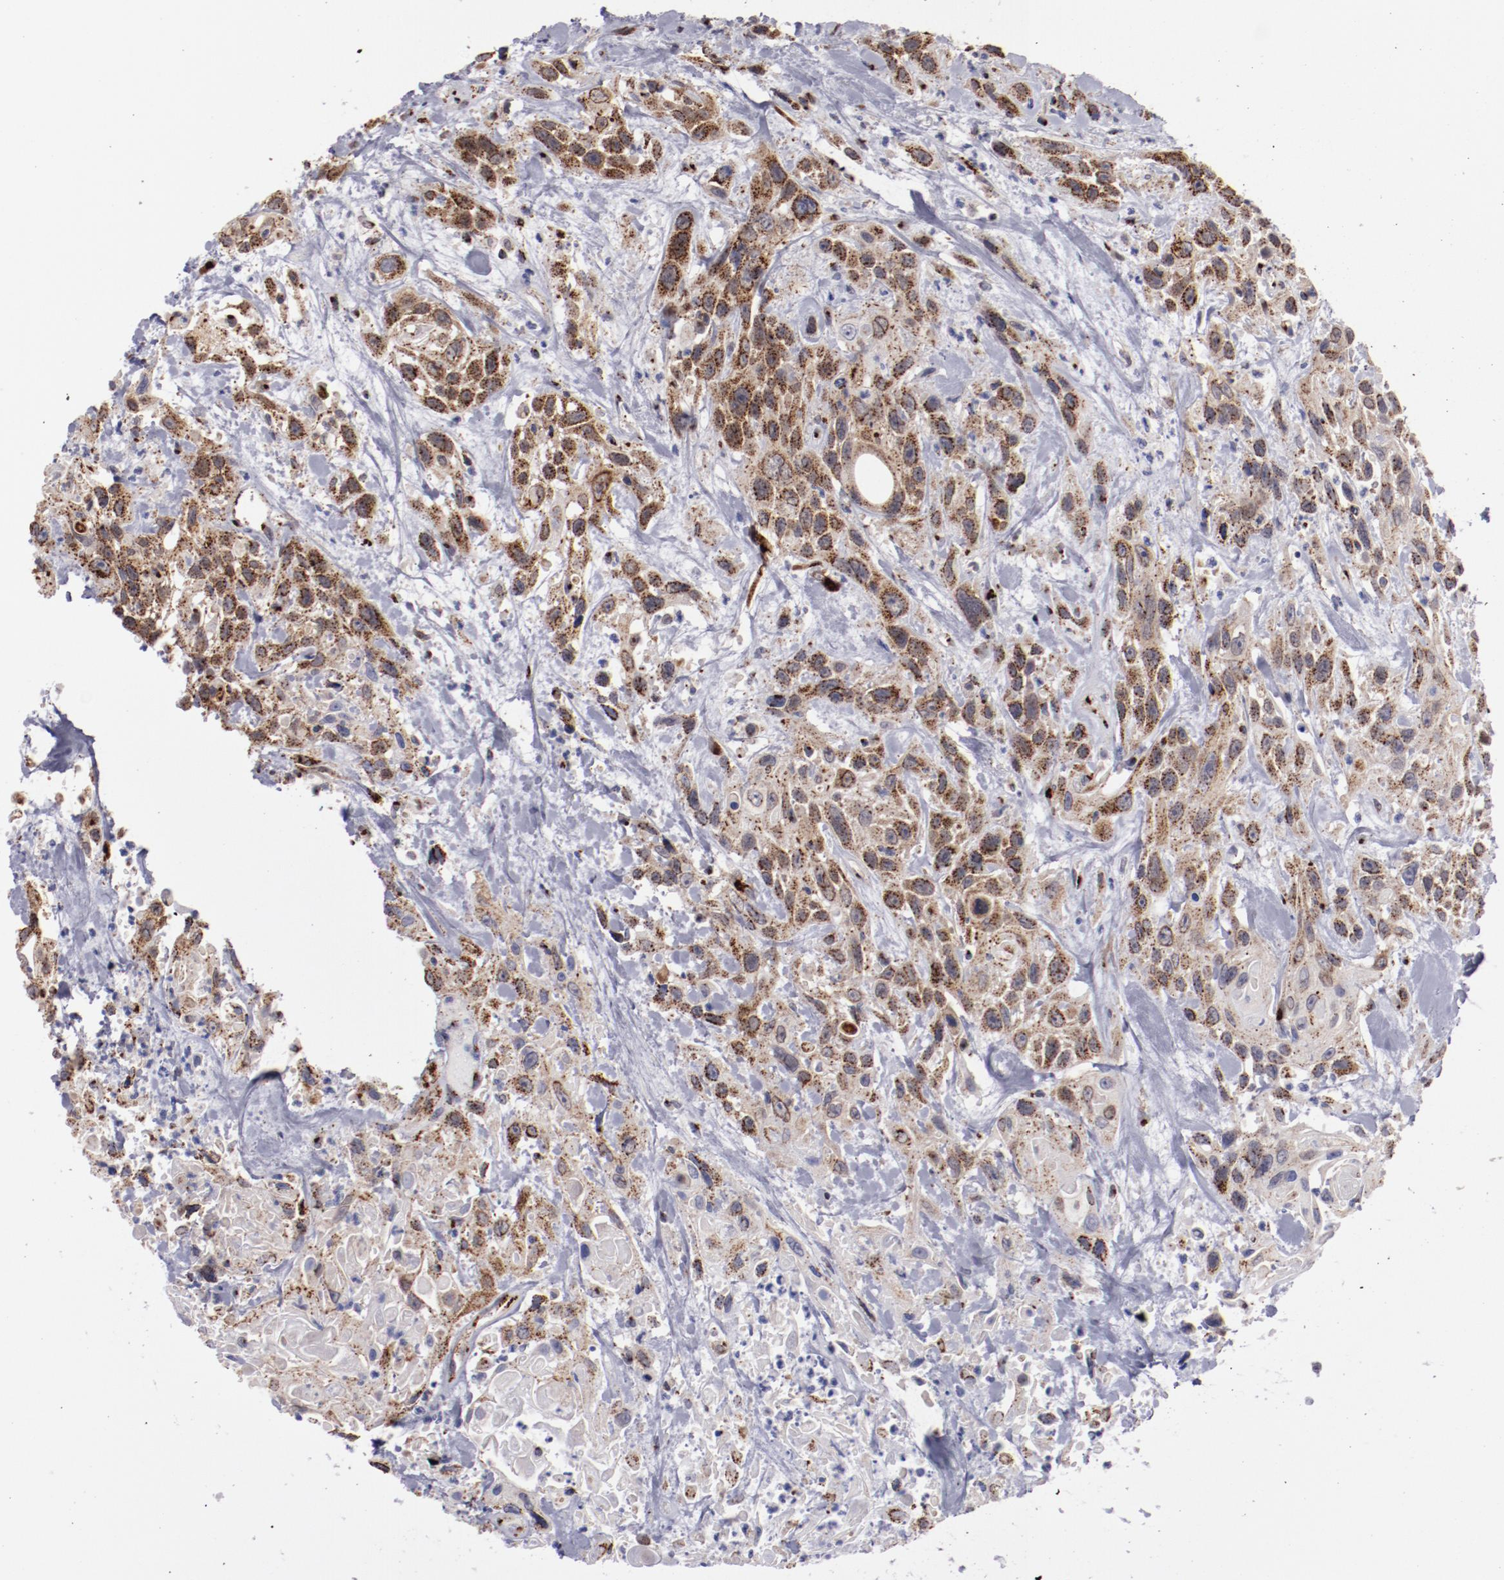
{"staining": {"intensity": "strong", "quantity": ">75%", "location": "cytoplasmic/membranous"}, "tissue": "urothelial cancer", "cell_type": "Tumor cells", "image_type": "cancer", "snomed": [{"axis": "morphology", "description": "Urothelial carcinoma, High grade"}, {"axis": "topography", "description": "Urinary bladder"}], "caption": "Protein staining of urothelial cancer tissue displays strong cytoplasmic/membranous staining in approximately >75% of tumor cells.", "gene": "GOLIM4", "patient": {"sex": "female", "age": 84}}